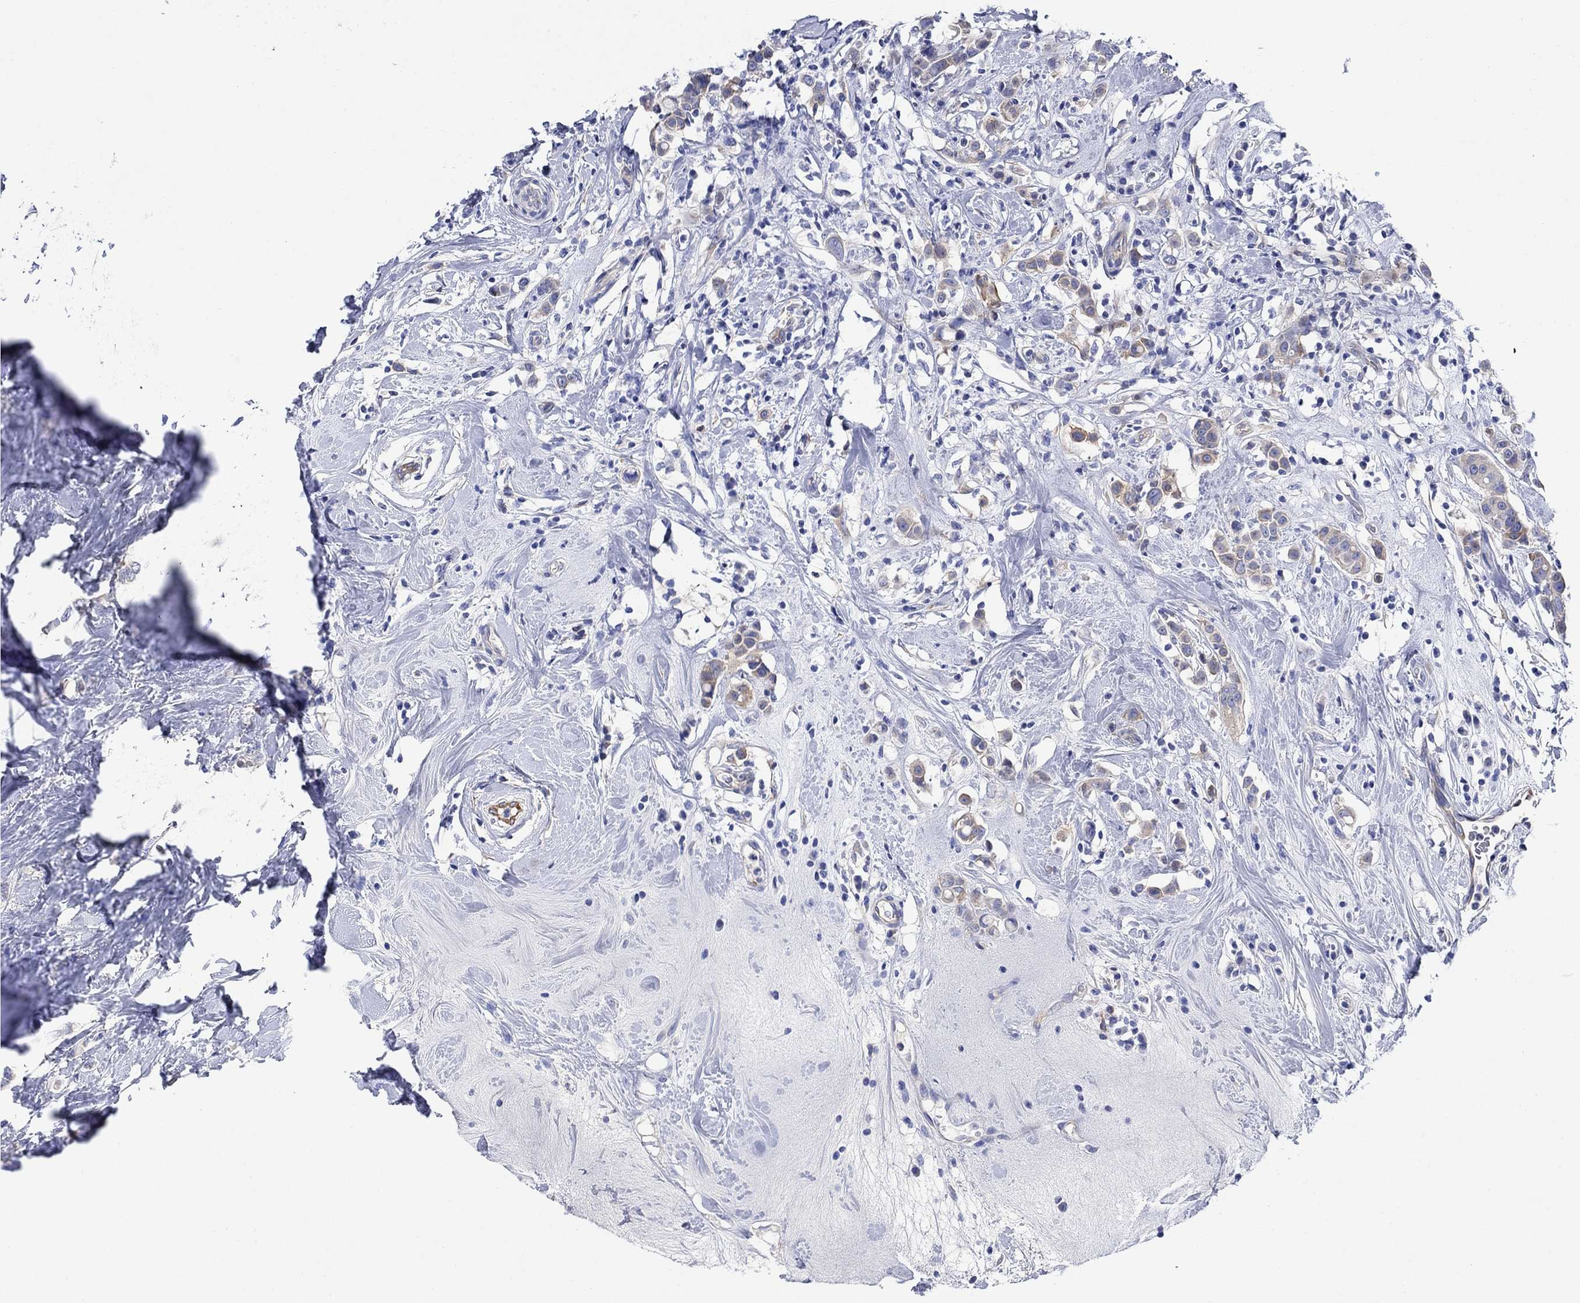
{"staining": {"intensity": "weak", "quantity": ">75%", "location": "cytoplasmic/membranous"}, "tissue": "breast cancer", "cell_type": "Tumor cells", "image_type": "cancer", "snomed": [{"axis": "morphology", "description": "Duct carcinoma"}, {"axis": "topography", "description": "Breast"}], "caption": "Breast cancer (invasive ductal carcinoma) stained for a protein (brown) exhibits weak cytoplasmic/membranous positive staining in about >75% of tumor cells.", "gene": "TRIM16", "patient": {"sex": "female", "age": 27}}